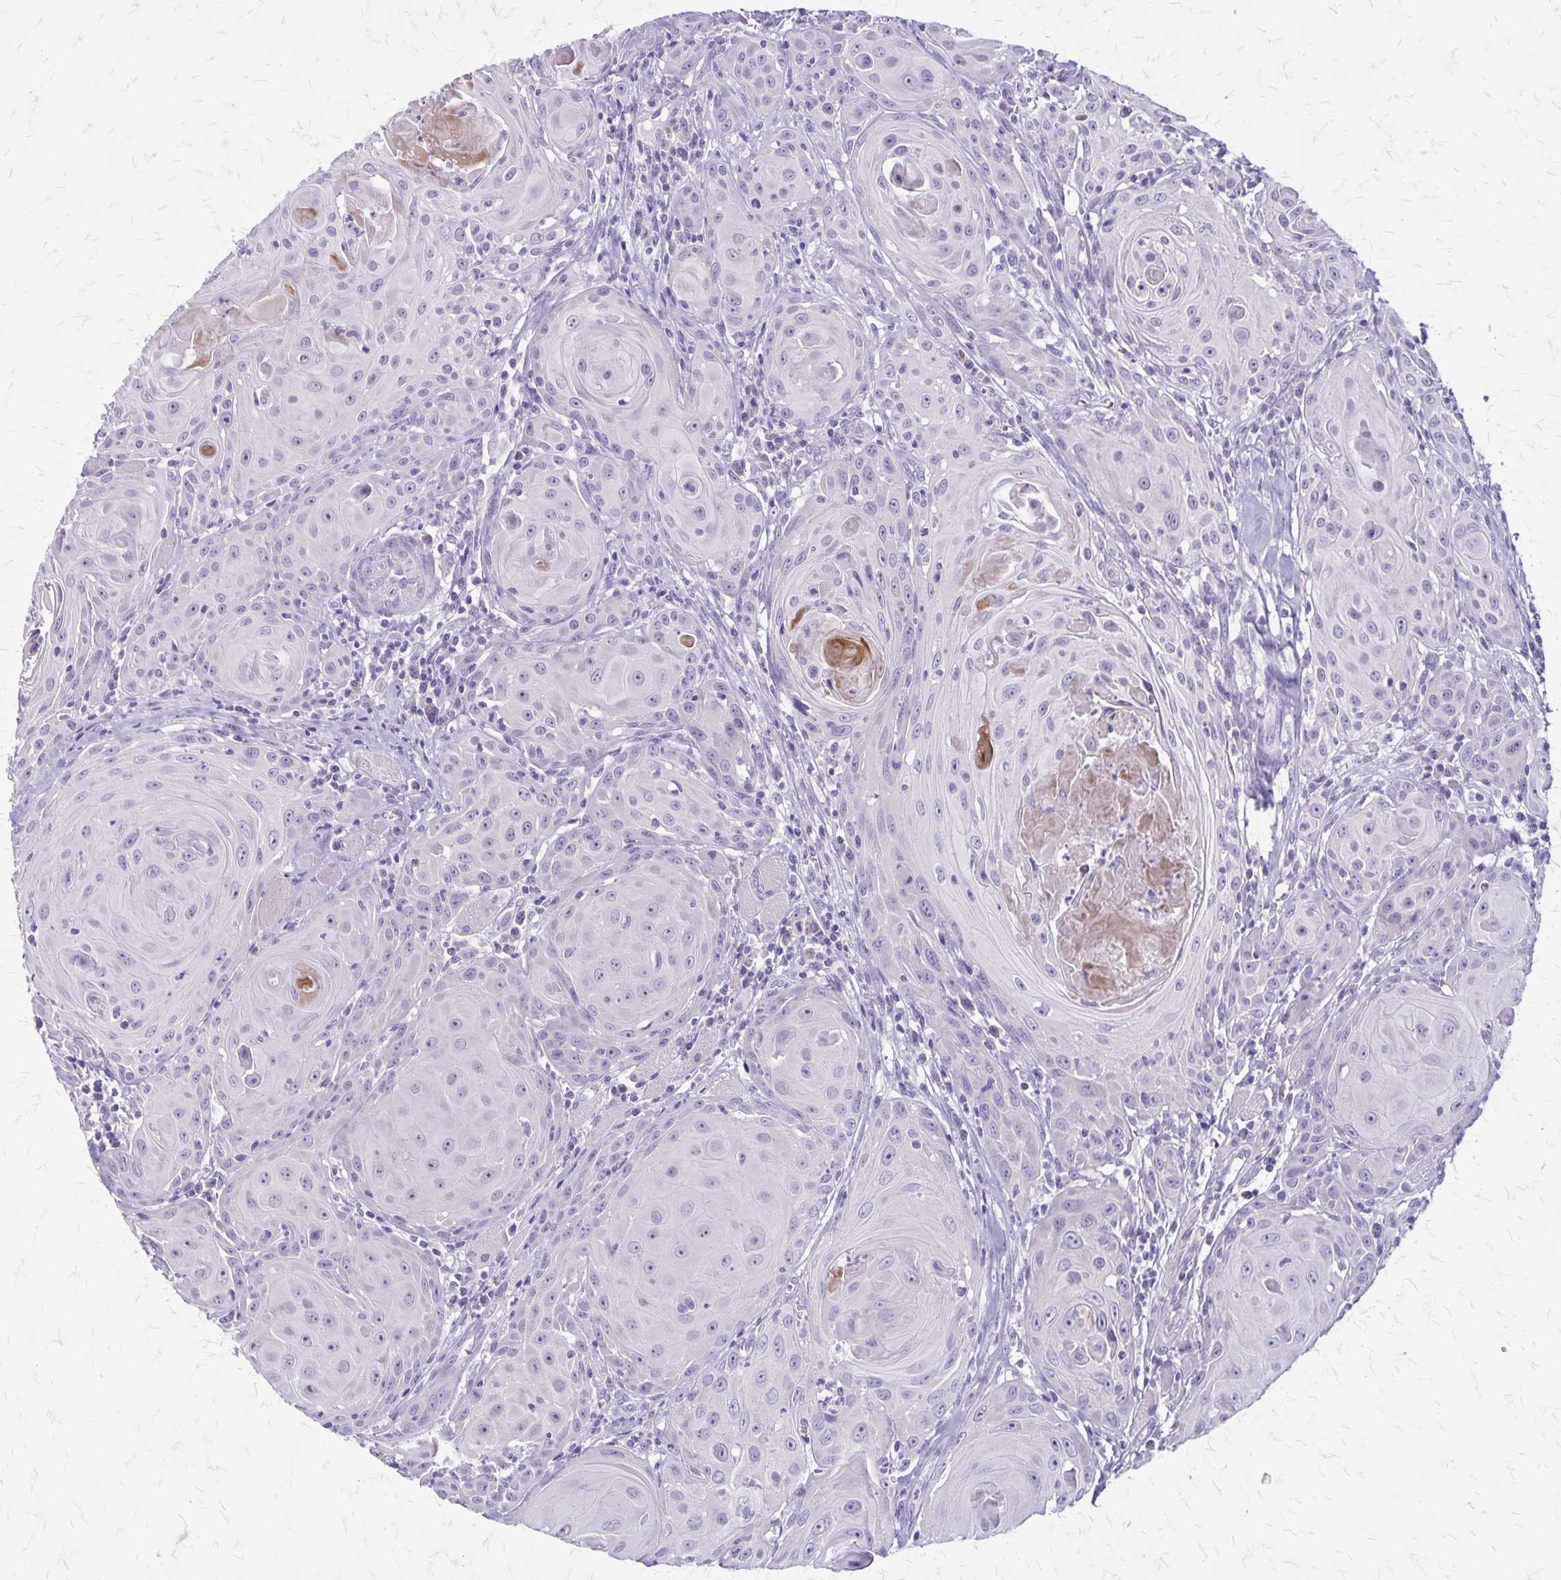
{"staining": {"intensity": "negative", "quantity": "none", "location": "none"}, "tissue": "head and neck cancer", "cell_type": "Tumor cells", "image_type": "cancer", "snomed": [{"axis": "morphology", "description": "Squamous cell carcinoma, NOS"}, {"axis": "topography", "description": "Head-Neck"}], "caption": "The histopathology image shows no staining of tumor cells in head and neck cancer (squamous cell carcinoma).", "gene": "PLXNB3", "patient": {"sex": "female", "age": 80}}